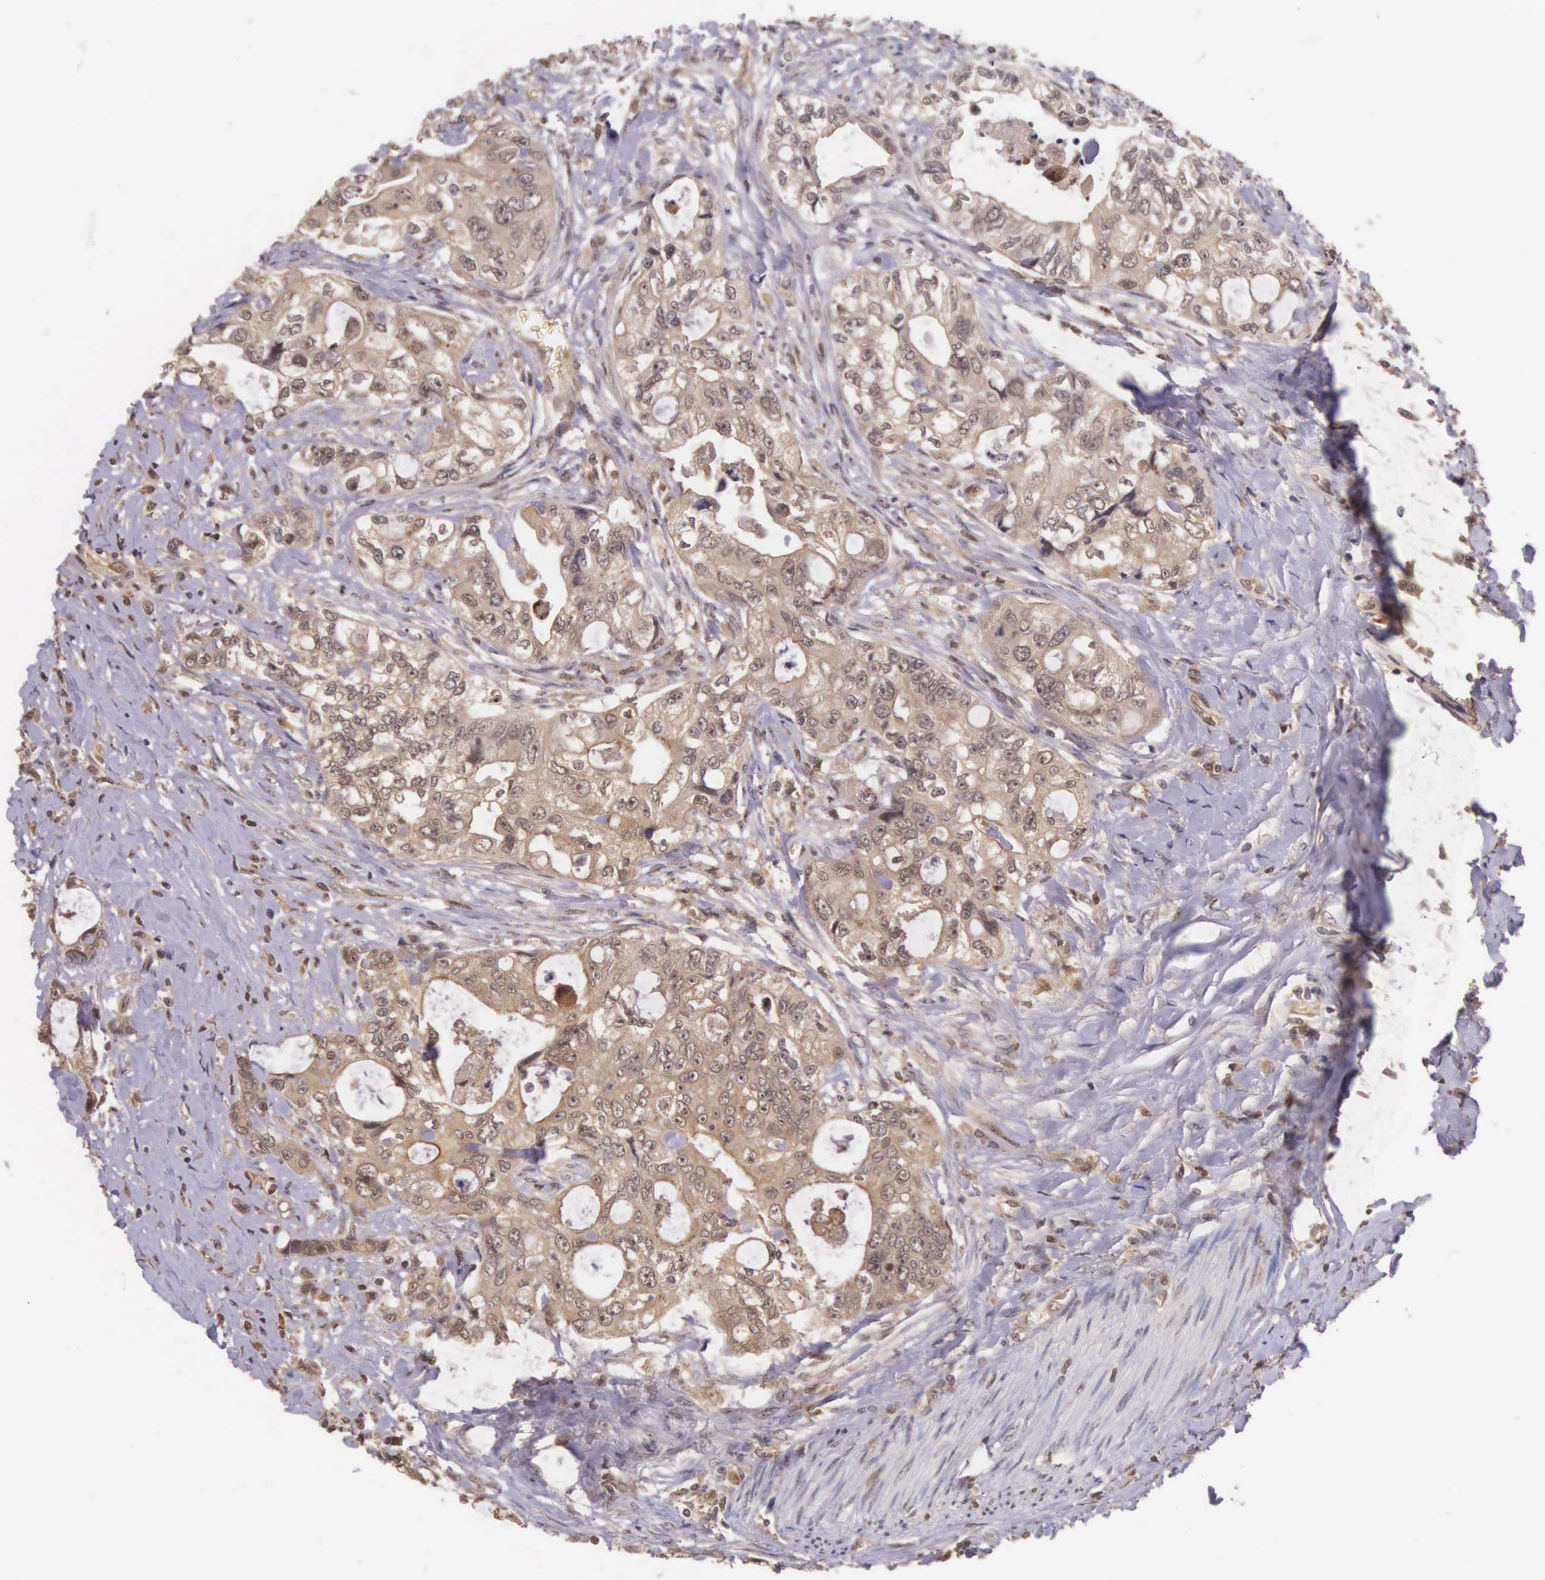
{"staining": {"intensity": "moderate", "quantity": ">75%", "location": "cytoplasmic/membranous"}, "tissue": "colorectal cancer", "cell_type": "Tumor cells", "image_type": "cancer", "snomed": [{"axis": "morphology", "description": "Adenocarcinoma, NOS"}, {"axis": "topography", "description": "Rectum"}], "caption": "Colorectal cancer (adenocarcinoma) stained with IHC shows moderate cytoplasmic/membranous expression in approximately >75% of tumor cells. The staining is performed using DAB brown chromogen to label protein expression. The nuclei are counter-stained blue using hematoxylin.", "gene": "VASH1", "patient": {"sex": "female", "age": 57}}